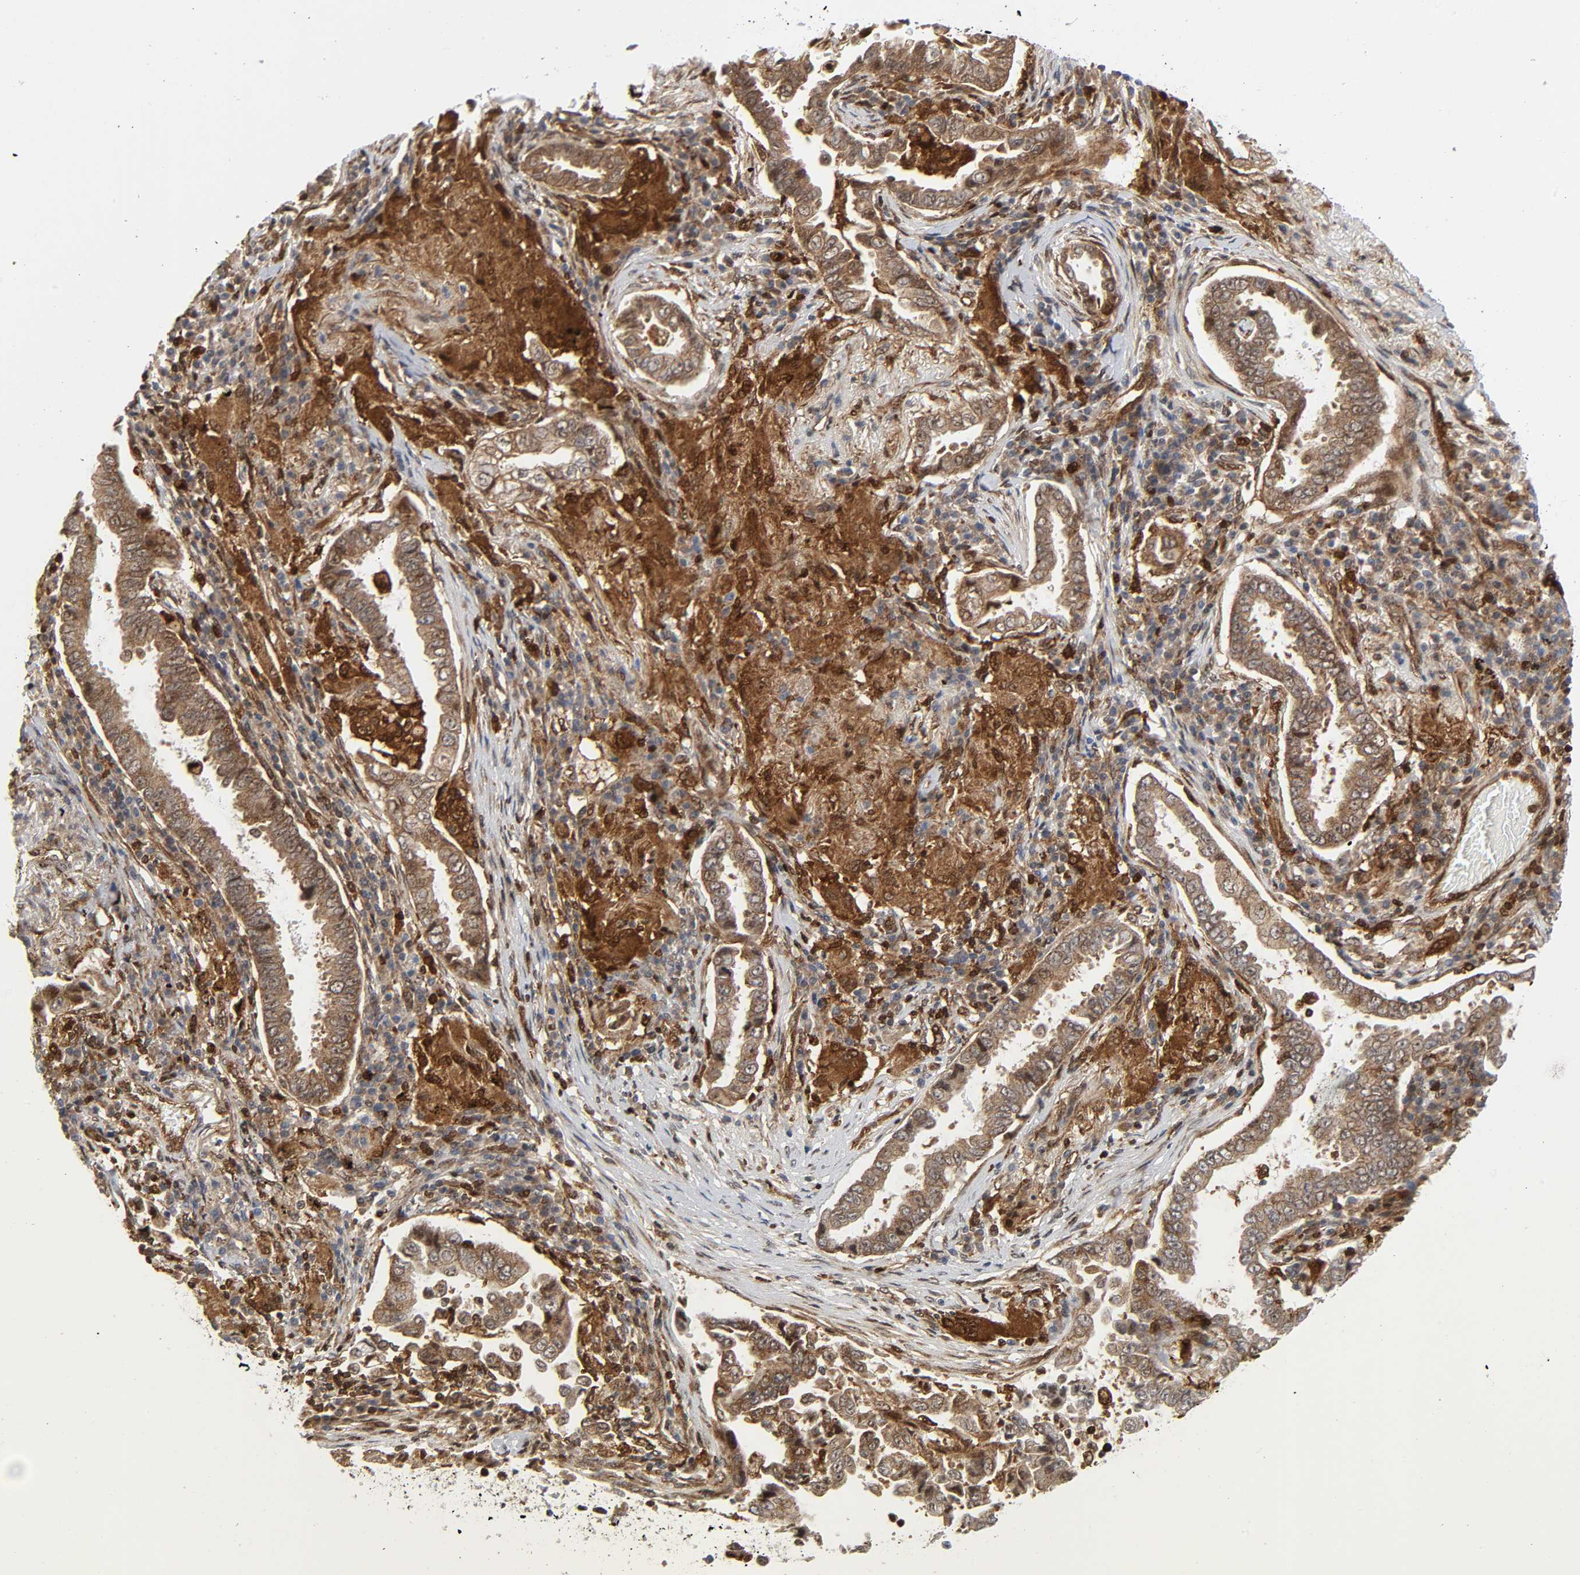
{"staining": {"intensity": "moderate", "quantity": ">75%", "location": "cytoplasmic/membranous"}, "tissue": "lung cancer", "cell_type": "Tumor cells", "image_type": "cancer", "snomed": [{"axis": "morphology", "description": "Normal tissue, NOS"}, {"axis": "morphology", "description": "Inflammation, NOS"}, {"axis": "morphology", "description": "Adenocarcinoma, NOS"}, {"axis": "topography", "description": "Lung"}], "caption": "Brown immunohistochemical staining in human lung adenocarcinoma demonstrates moderate cytoplasmic/membranous staining in about >75% of tumor cells. (DAB = brown stain, brightfield microscopy at high magnification).", "gene": "MAPK1", "patient": {"sex": "female", "age": 64}}